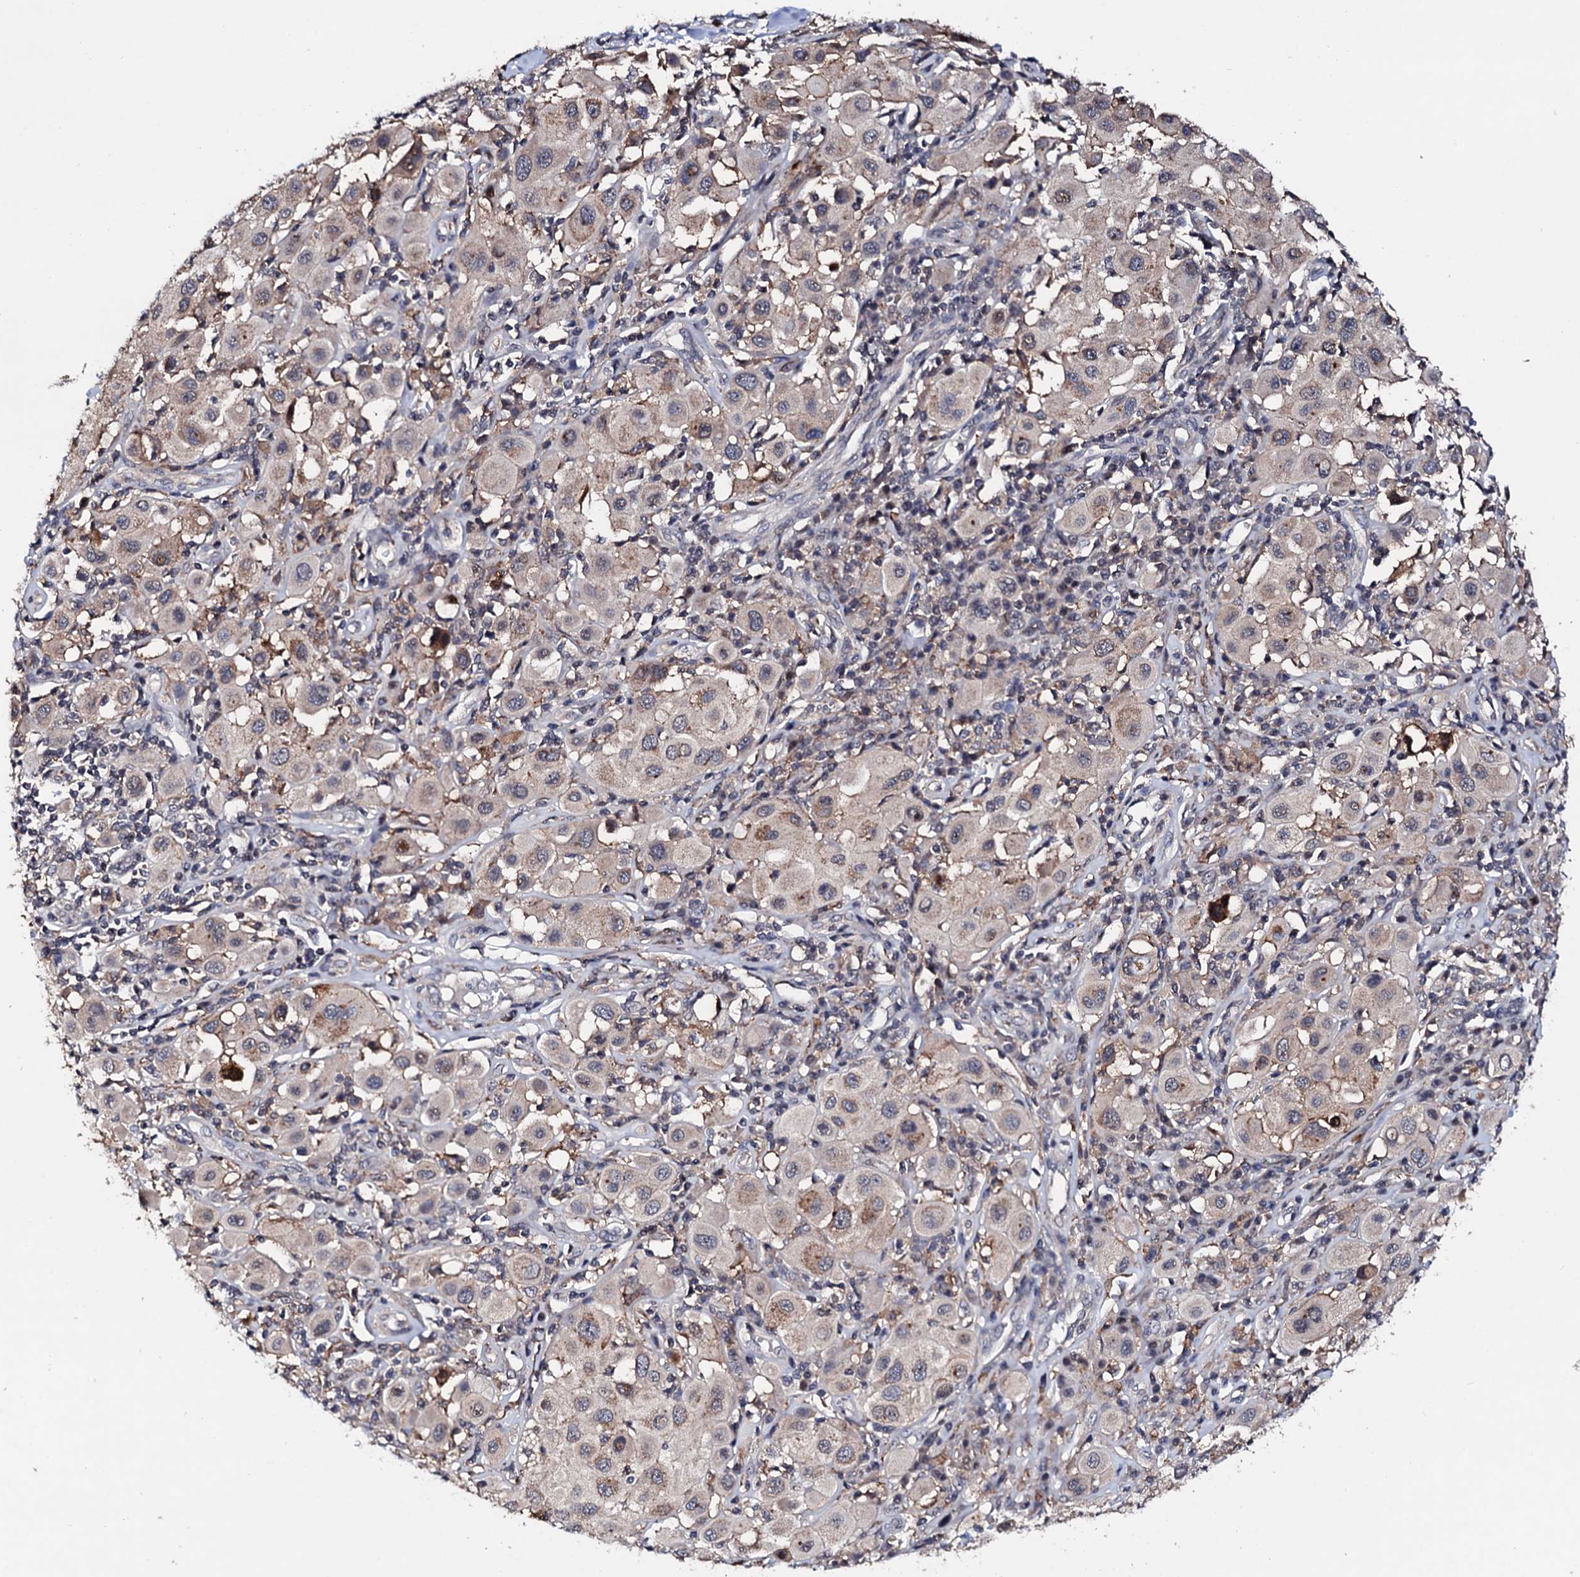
{"staining": {"intensity": "weak", "quantity": "25%-75%", "location": "cytoplasmic/membranous"}, "tissue": "melanoma", "cell_type": "Tumor cells", "image_type": "cancer", "snomed": [{"axis": "morphology", "description": "Malignant melanoma, Metastatic site"}, {"axis": "topography", "description": "Skin"}], "caption": "An image of malignant melanoma (metastatic site) stained for a protein demonstrates weak cytoplasmic/membranous brown staining in tumor cells. (Brightfield microscopy of DAB IHC at high magnification).", "gene": "EDC3", "patient": {"sex": "male", "age": 41}}